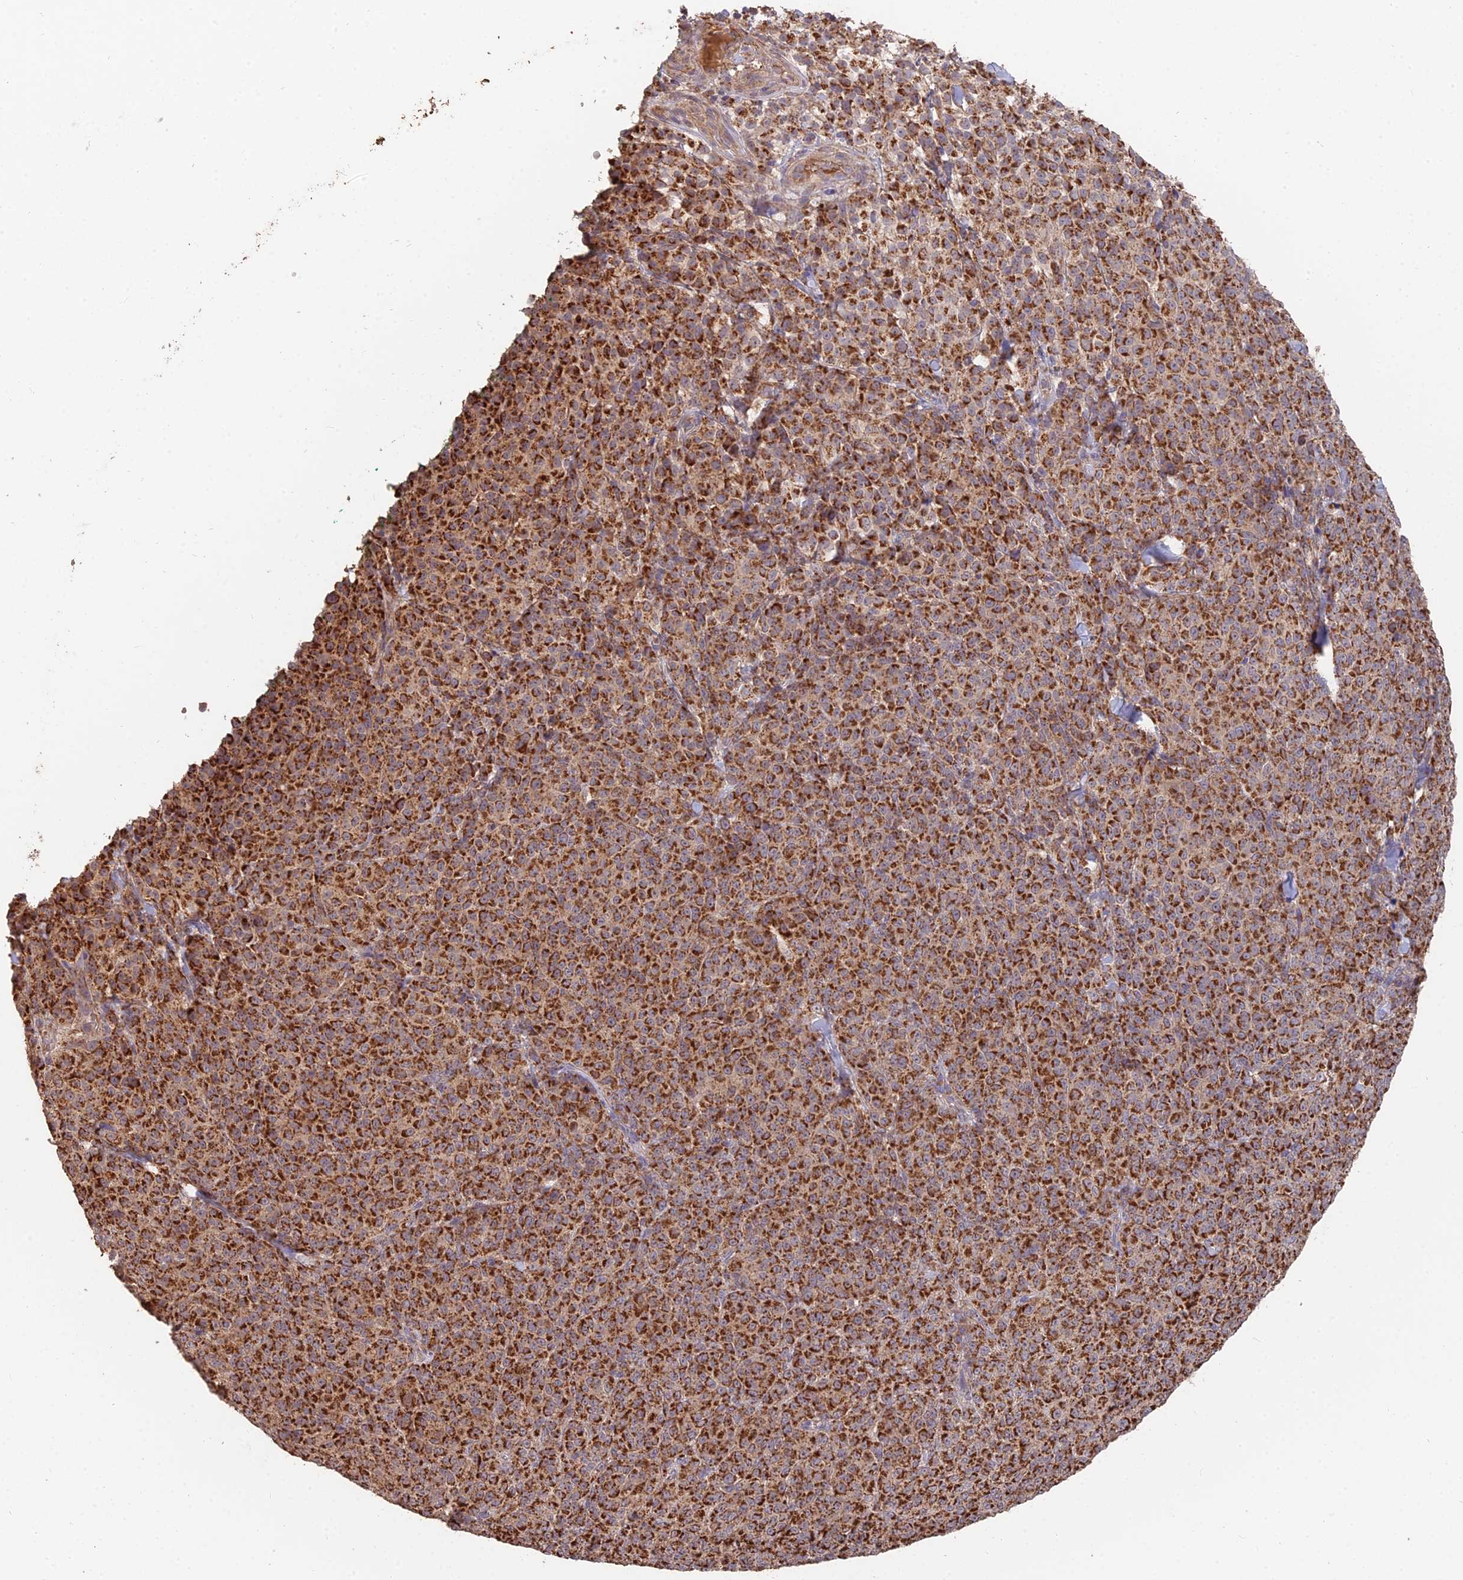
{"staining": {"intensity": "strong", "quantity": ">75%", "location": "cytoplasmic/membranous"}, "tissue": "melanoma", "cell_type": "Tumor cells", "image_type": "cancer", "snomed": [{"axis": "morphology", "description": "Normal tissue, NOS"}, {"axis": "morphology", "description": "Malignant melanoma, NOS"}, {"axis": "topography", "description": "Skin"}], "caption": "A histopathology image of human malignant melanoma stained for a protein shows strong cytoplasmic/membranous brown staining in tumor cells. Nuclei are stained in blue.", "gene": "IFT22", "patient": {"sex": "female", "age": 34}}